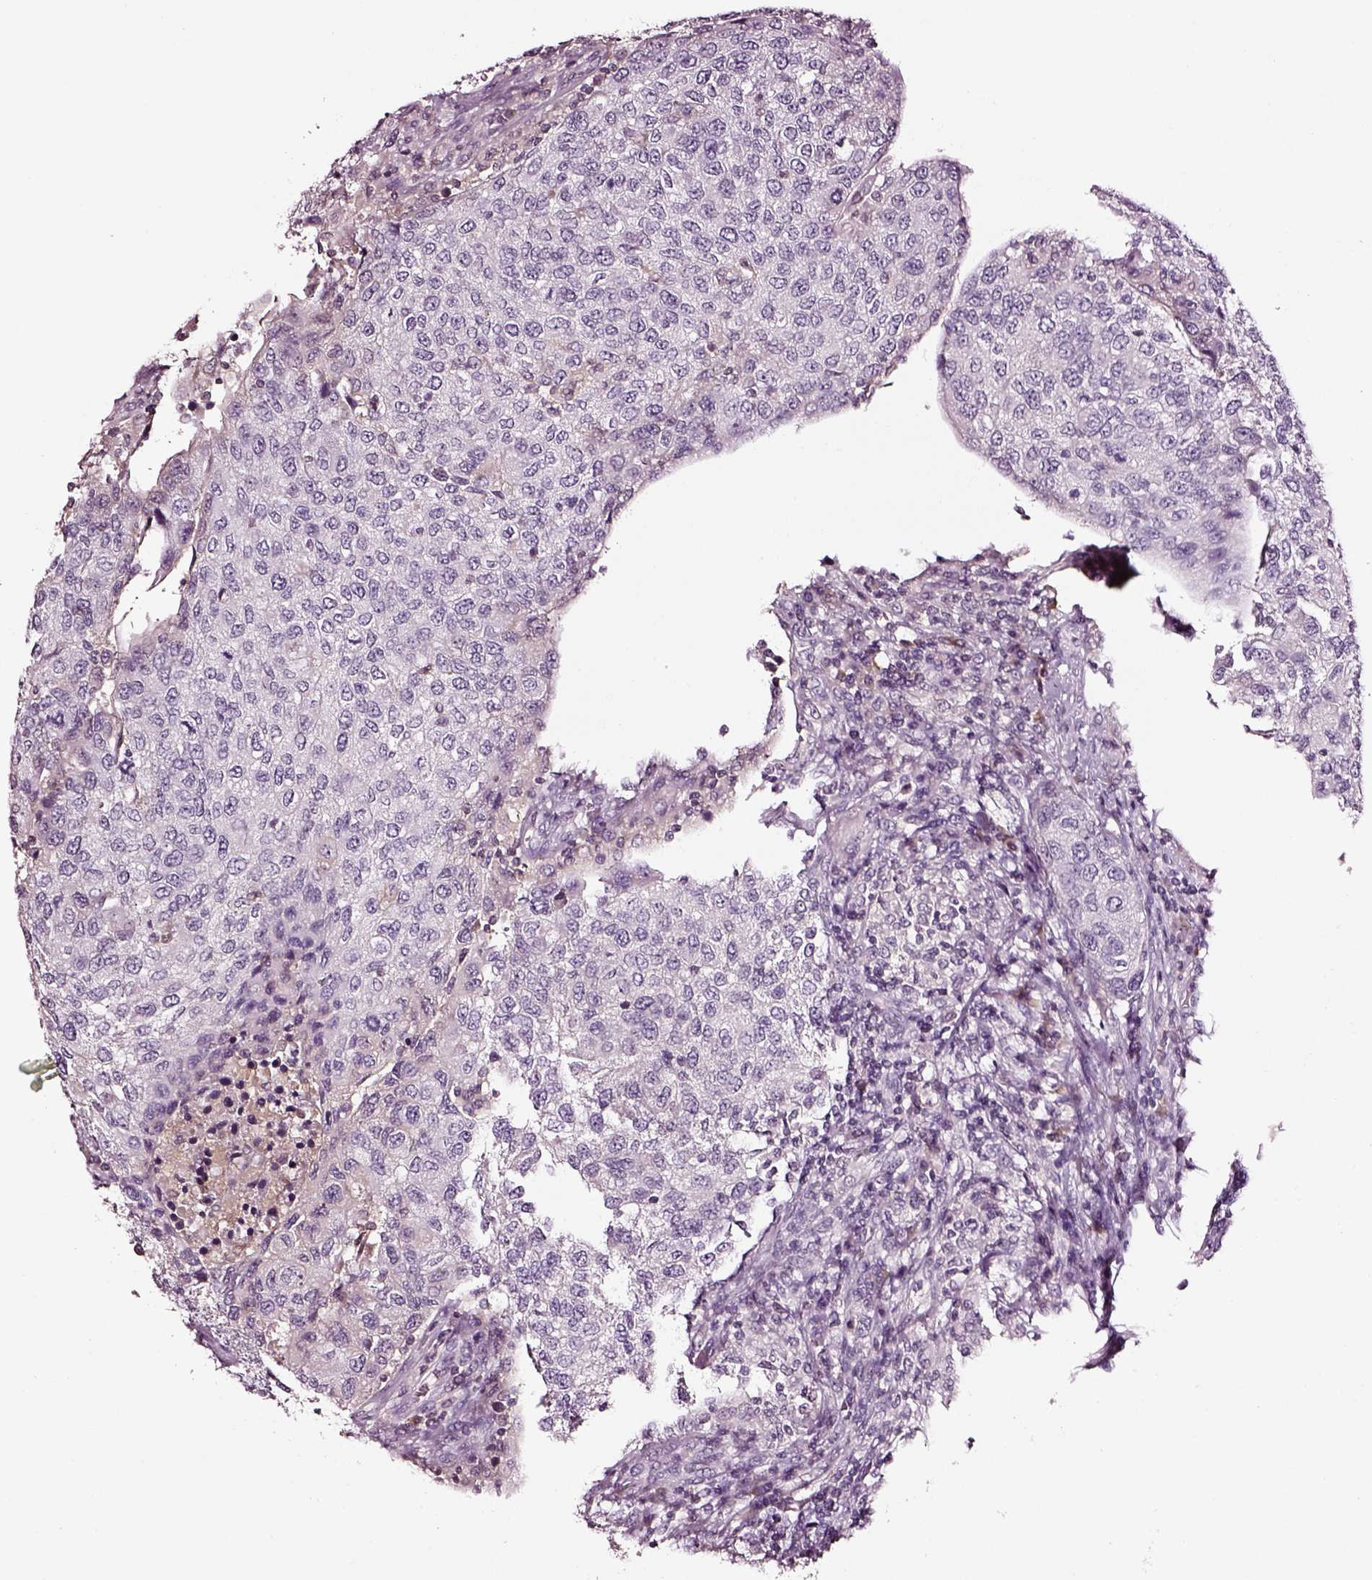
{"staining": {"intensity": "negative", "quantity": "none", "location": "none"}, "tissue": "urothelial cancer", "cell_type": "Tumor cells", "image_type": "cancer", "snomed": [{"axis": "morphology", "description": "Urothelial carcinoma, High grade"}, {"axis": "topography", "description": "Urinary bladder"}], "caption": "This is an immunohistochemistry photomicrograph of human urothelial cancer. There is no expression in tumor cells.", "gene": "SMIM17", "patient": {"sex": "female", "age": 78}}